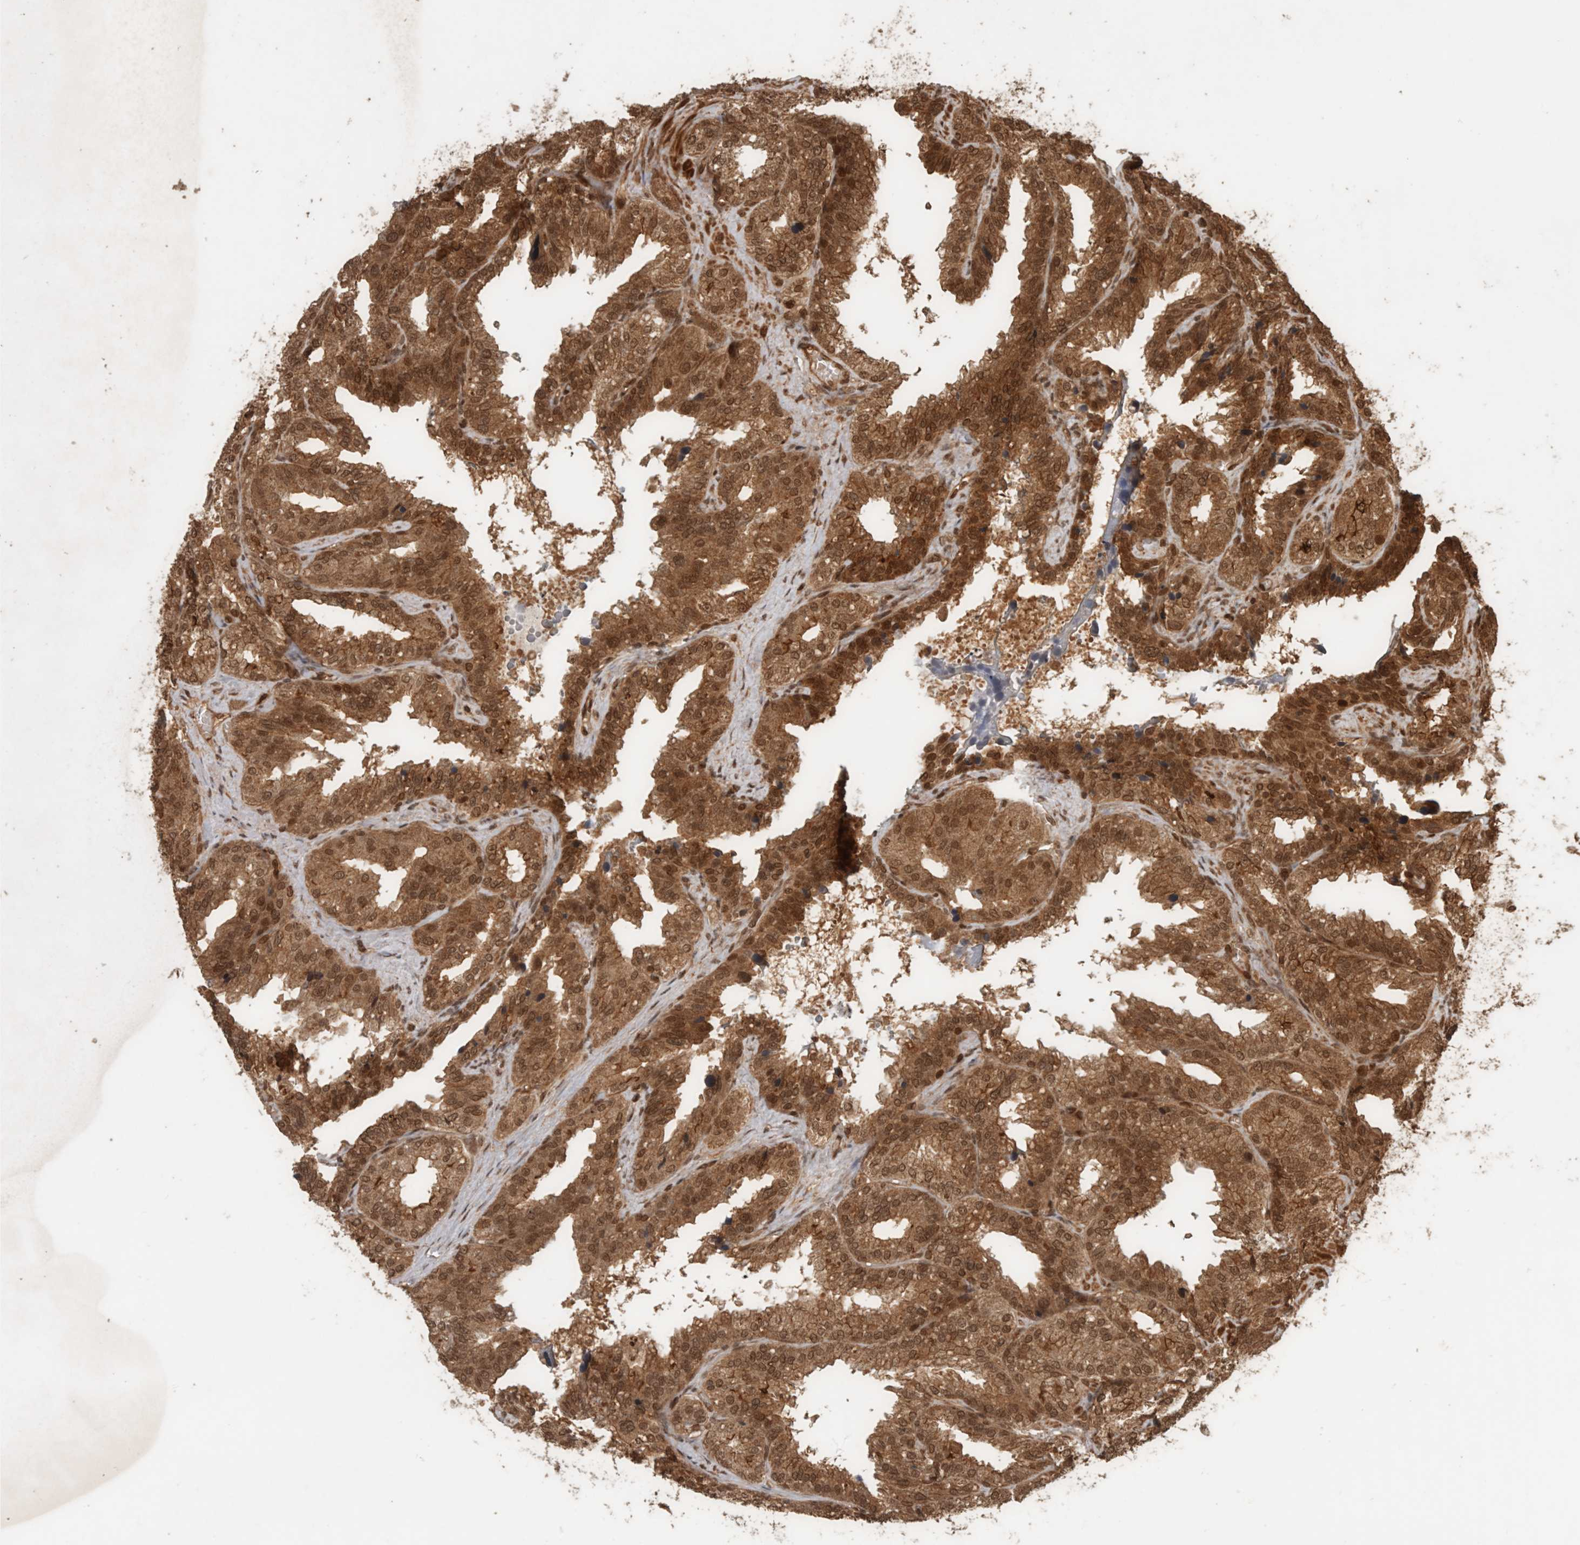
{"staining": {"intensity": "moderate", "quantity": ">75%", "location": "cytoplasmic/membranous,nuclear"}, "tissue": "seminal vesicle", "cell_type": "Glandular cells", "image_type": "normal", "snomed": [{"axis": "morphology", "description": "Normal tissue, NOS"}, {"axis": "topography", "description": "Prostate"}, {"axis": "topography", "description": "Seminal veicle"}], "caption": "Protein expression analysis of benign seminal vesicle exhibits moderate cytoplasmic/membranous,nuclear expression in about >75% of glandular cells. Nuclei are stained in blue.", "gene": "CNTROB", "patient": {"sex": "male", "age": 51}}